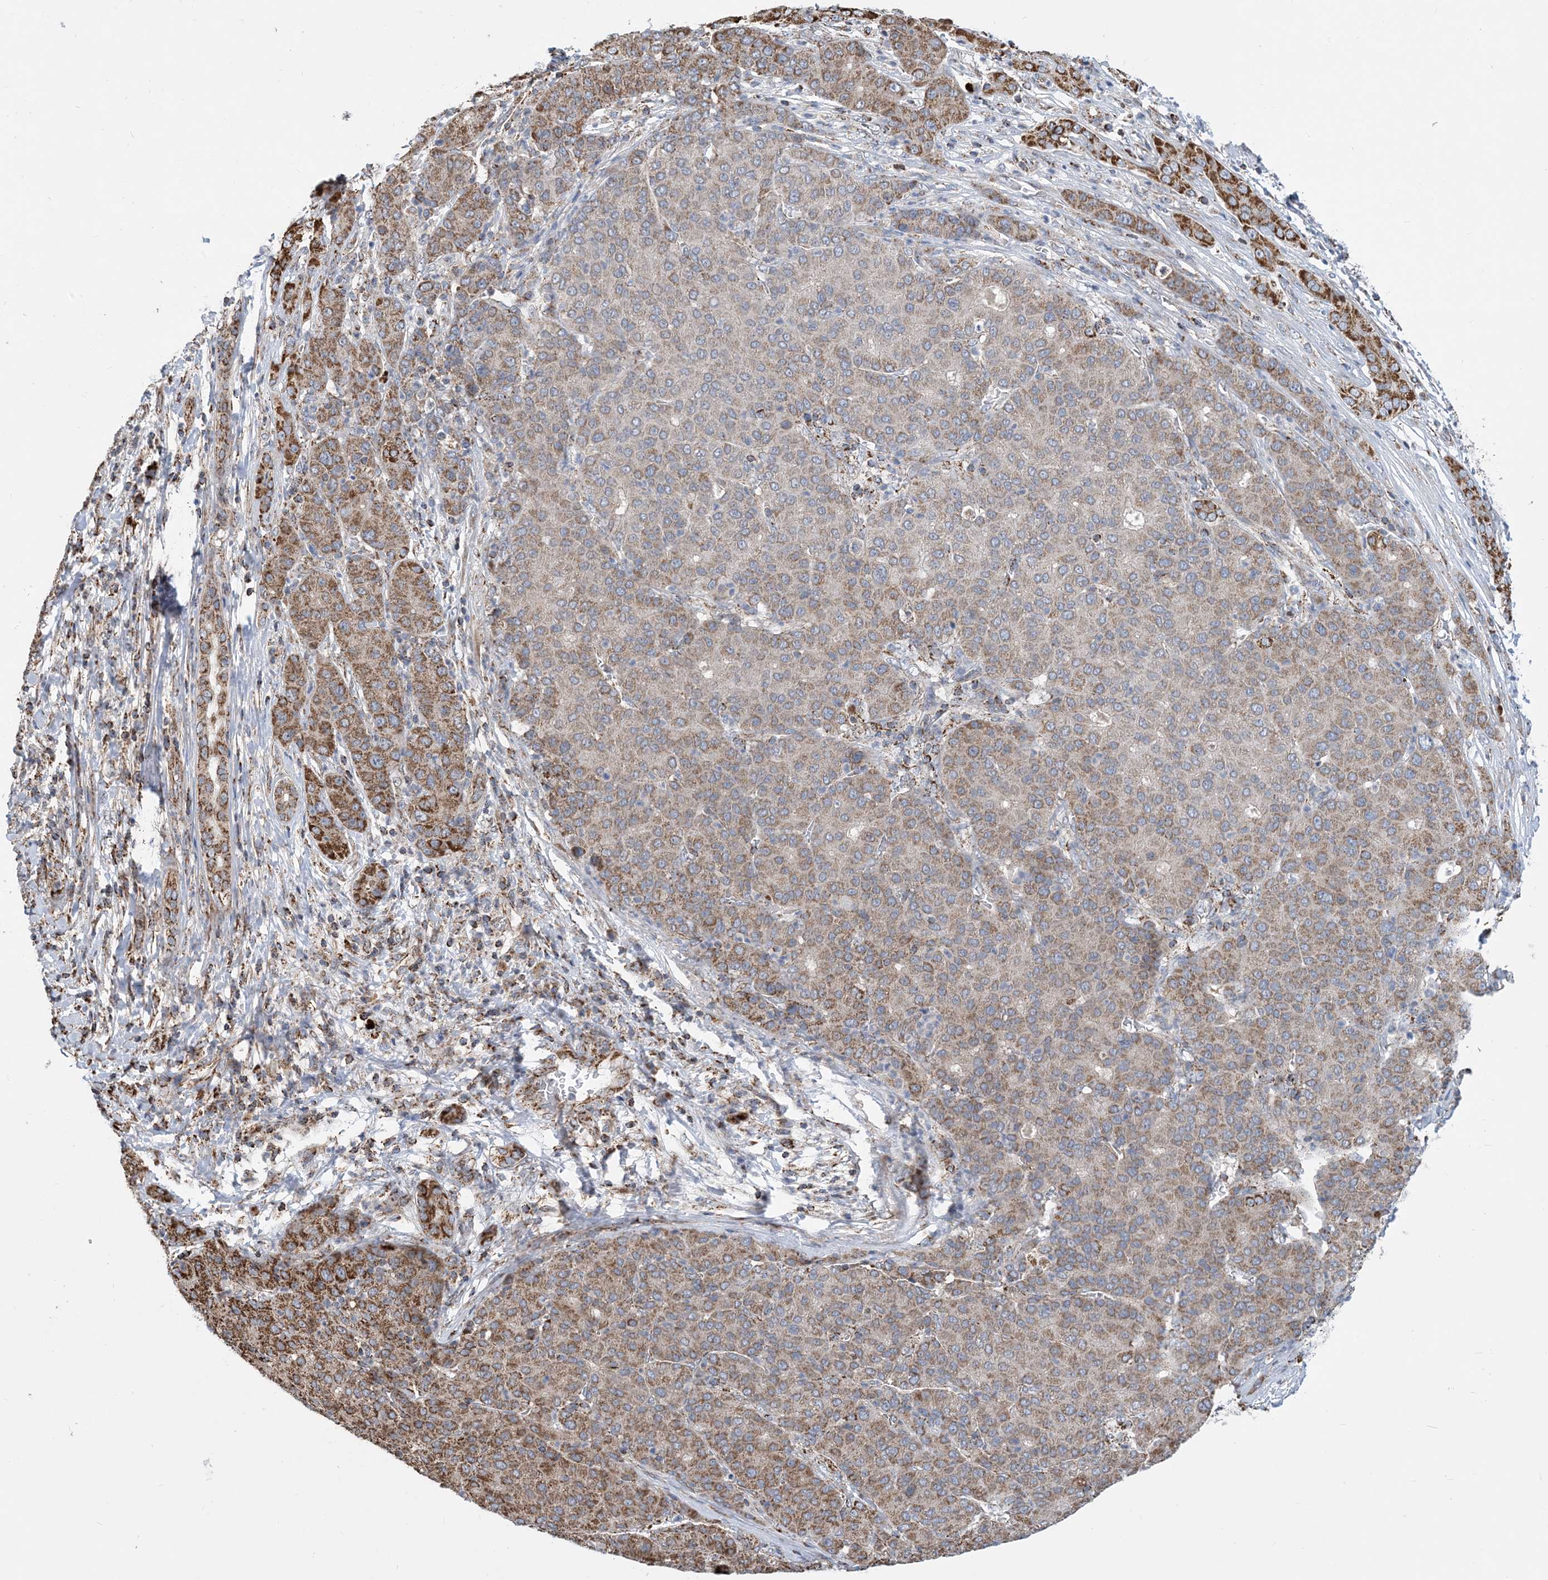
{"staining": {"intensity": "moderate", "quantity": ">75%", "location": "cytoplasmic/membranous"}, "tissue": "liver cancer", "cell_type": "Tumor cells", "image_type": "cancer", "snomed": [{"axis": "morphology", "description": "Carcinoma, Hepatocellular, NOS"}, {"axis": "topography", "description": "Liver"}], "caption": "IHC image of neoplastic tissue: hepatocellular carcinoma (liver) stained using immunohistochemistry demonstrates medium levels of moderate protein expression localized specifically in the cytoplasmic/membranous of tumor cells, appearing as a cytoplasmic/membranous brown color.", "gene": "PCDHGA1", "patient": {"sex": "male", "age": 65}}